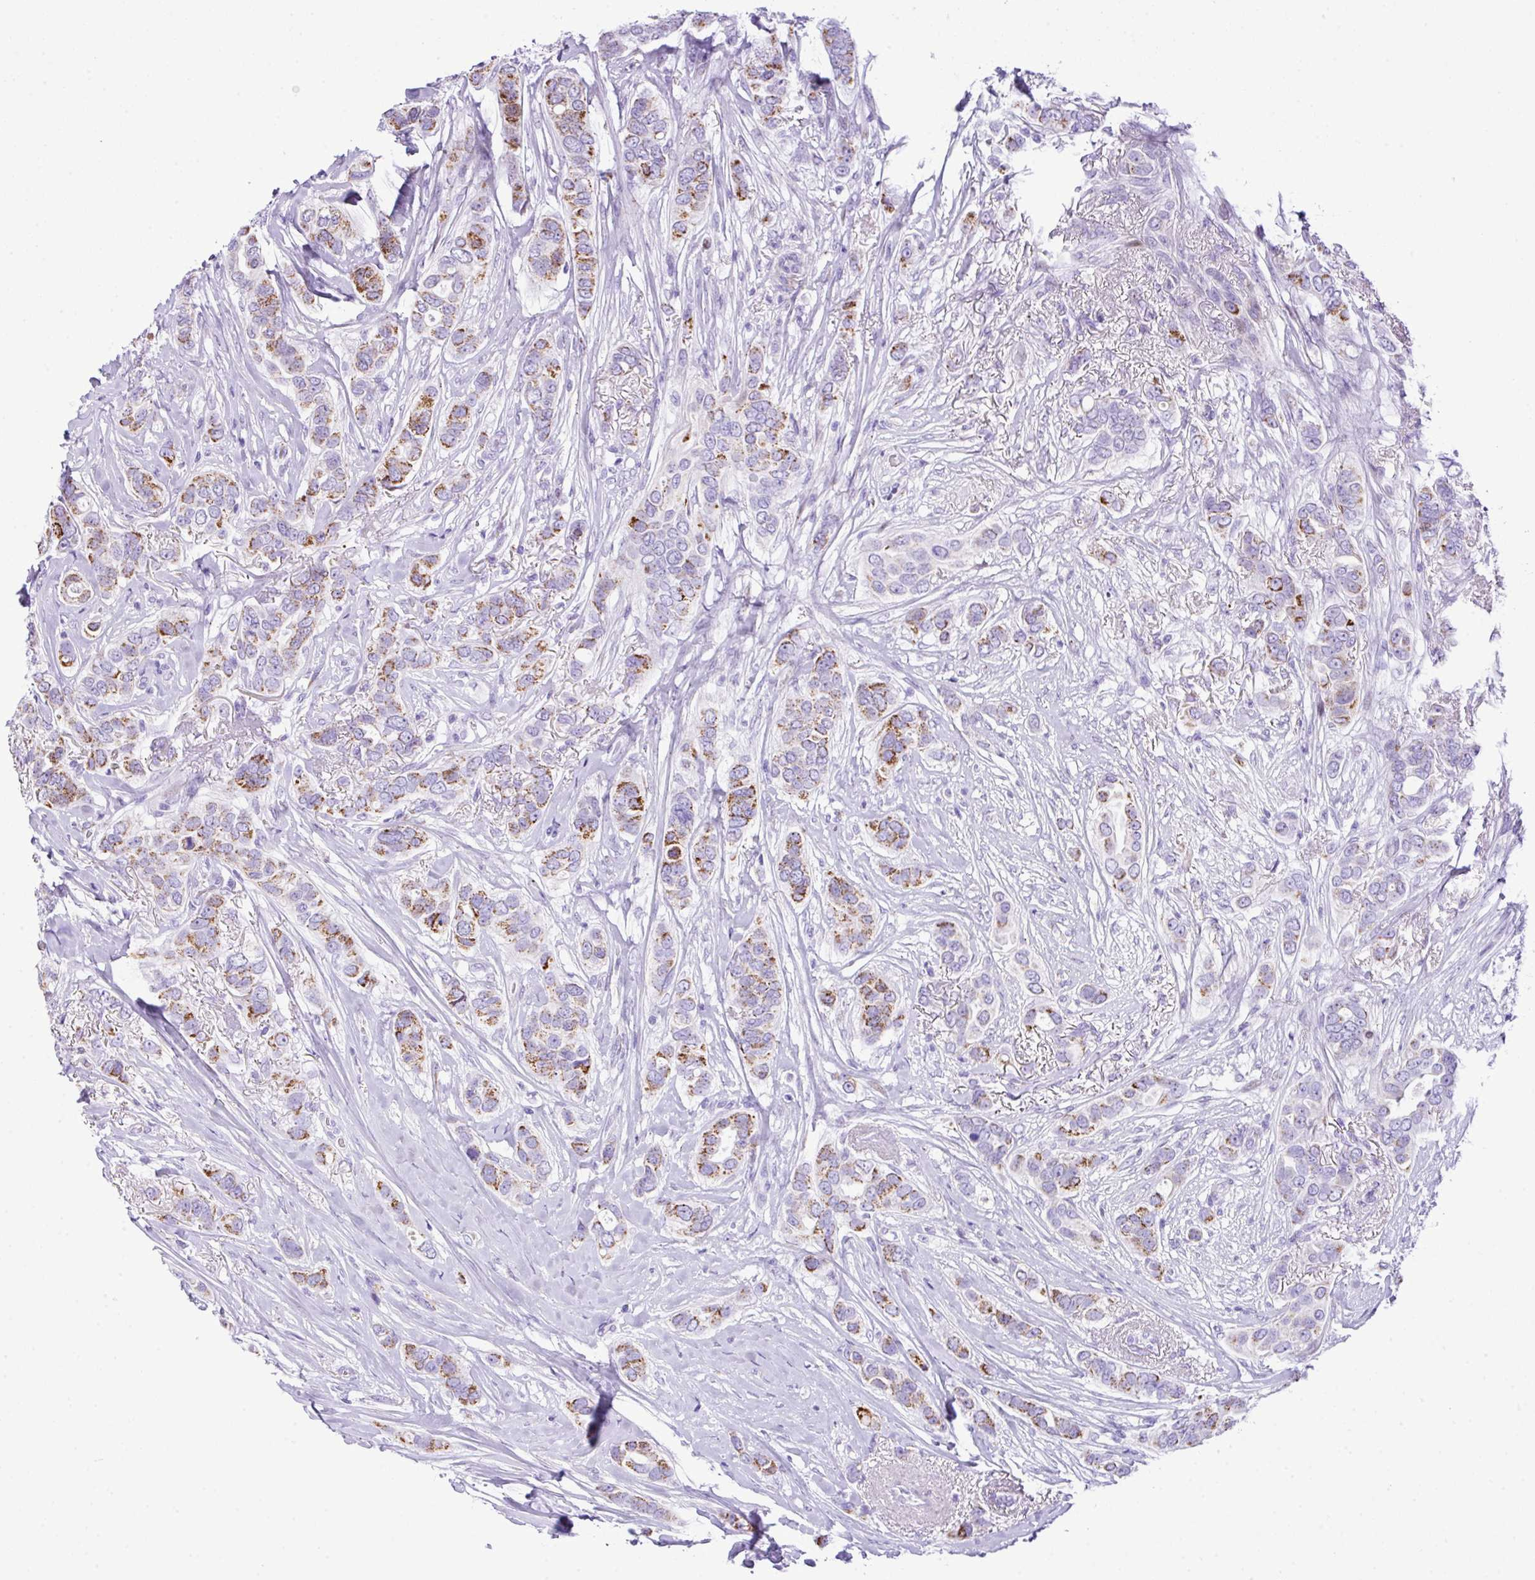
{"staining": {"intensity": "moderate", "quantity": "25%-75%", "location": "cytoplasmic/membranous"}, "tissue": "breast cancer", "cell_type": "Tumor cells", "image_type": "cancer", "snomed": [{"axis": "morphology", "description": "Lobular carcinoma"}, {"axis": "topography", "description": "Breast"}], "caption": "The image reveals a brown stain indicating the presence of a protein in the cytoplasmic/membranous of tumor cells in breast cancer.", "gene": "RCAN2", "patient": {"sex": "female", "age": 51}}